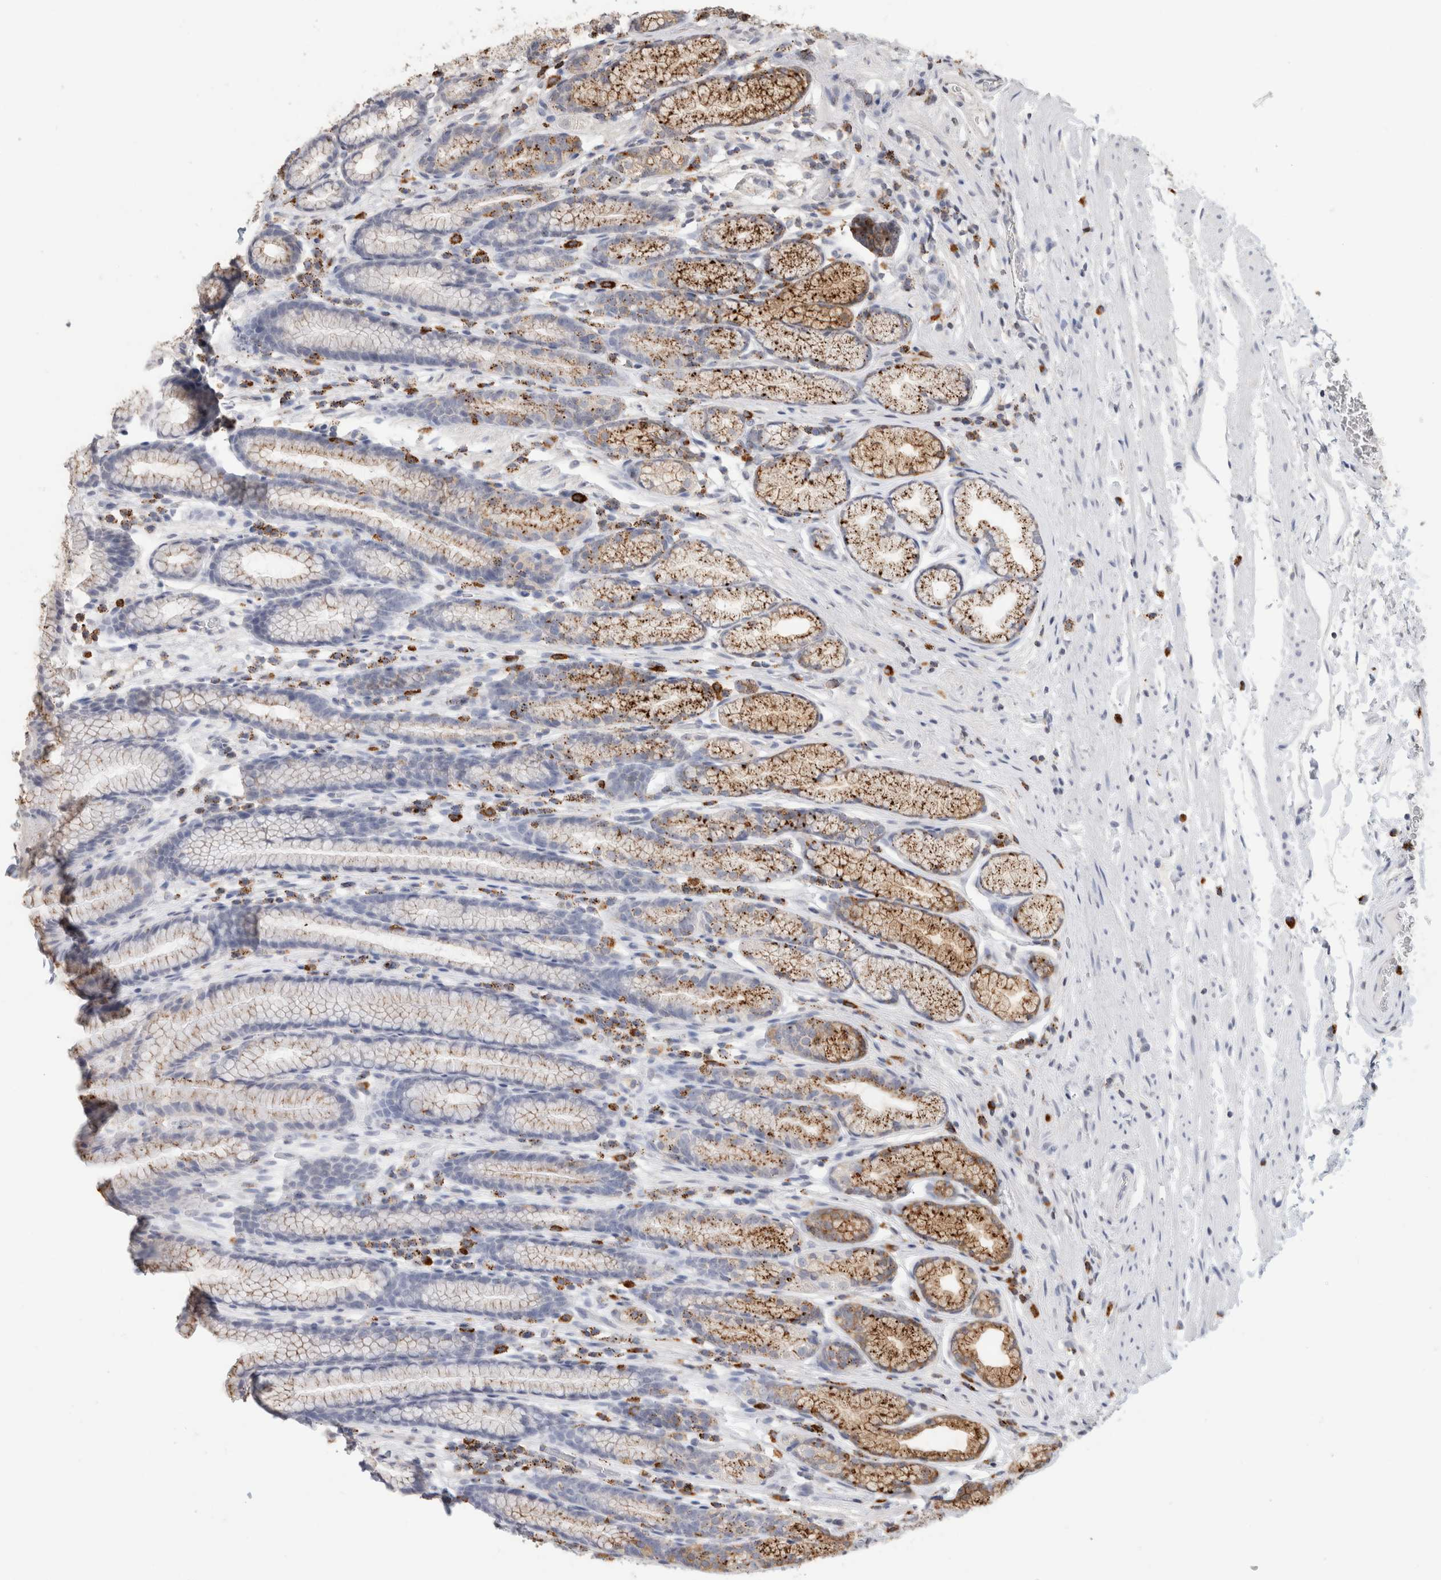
{"staining": {"intensity": "moderate", "quantity": "<25%", "location": "cytoplasmic/membranous"}, "tissue": "stomach", "cell_type": "Glandular cells", "image_type": "normal", "snomed": [{"axis": "morphology", "description": "Normal tissue, NOS"}, {"axis": "topography", "description": "Stomach"}], "caption": "Immunohistochemical staining of benign stomach exhibits <25% levels of moderate cytoplasmic/membranous protein expression in about <25% of glandular cells.", "gene": "ARSA", "patient": {"sex": "male", "age": 42}}